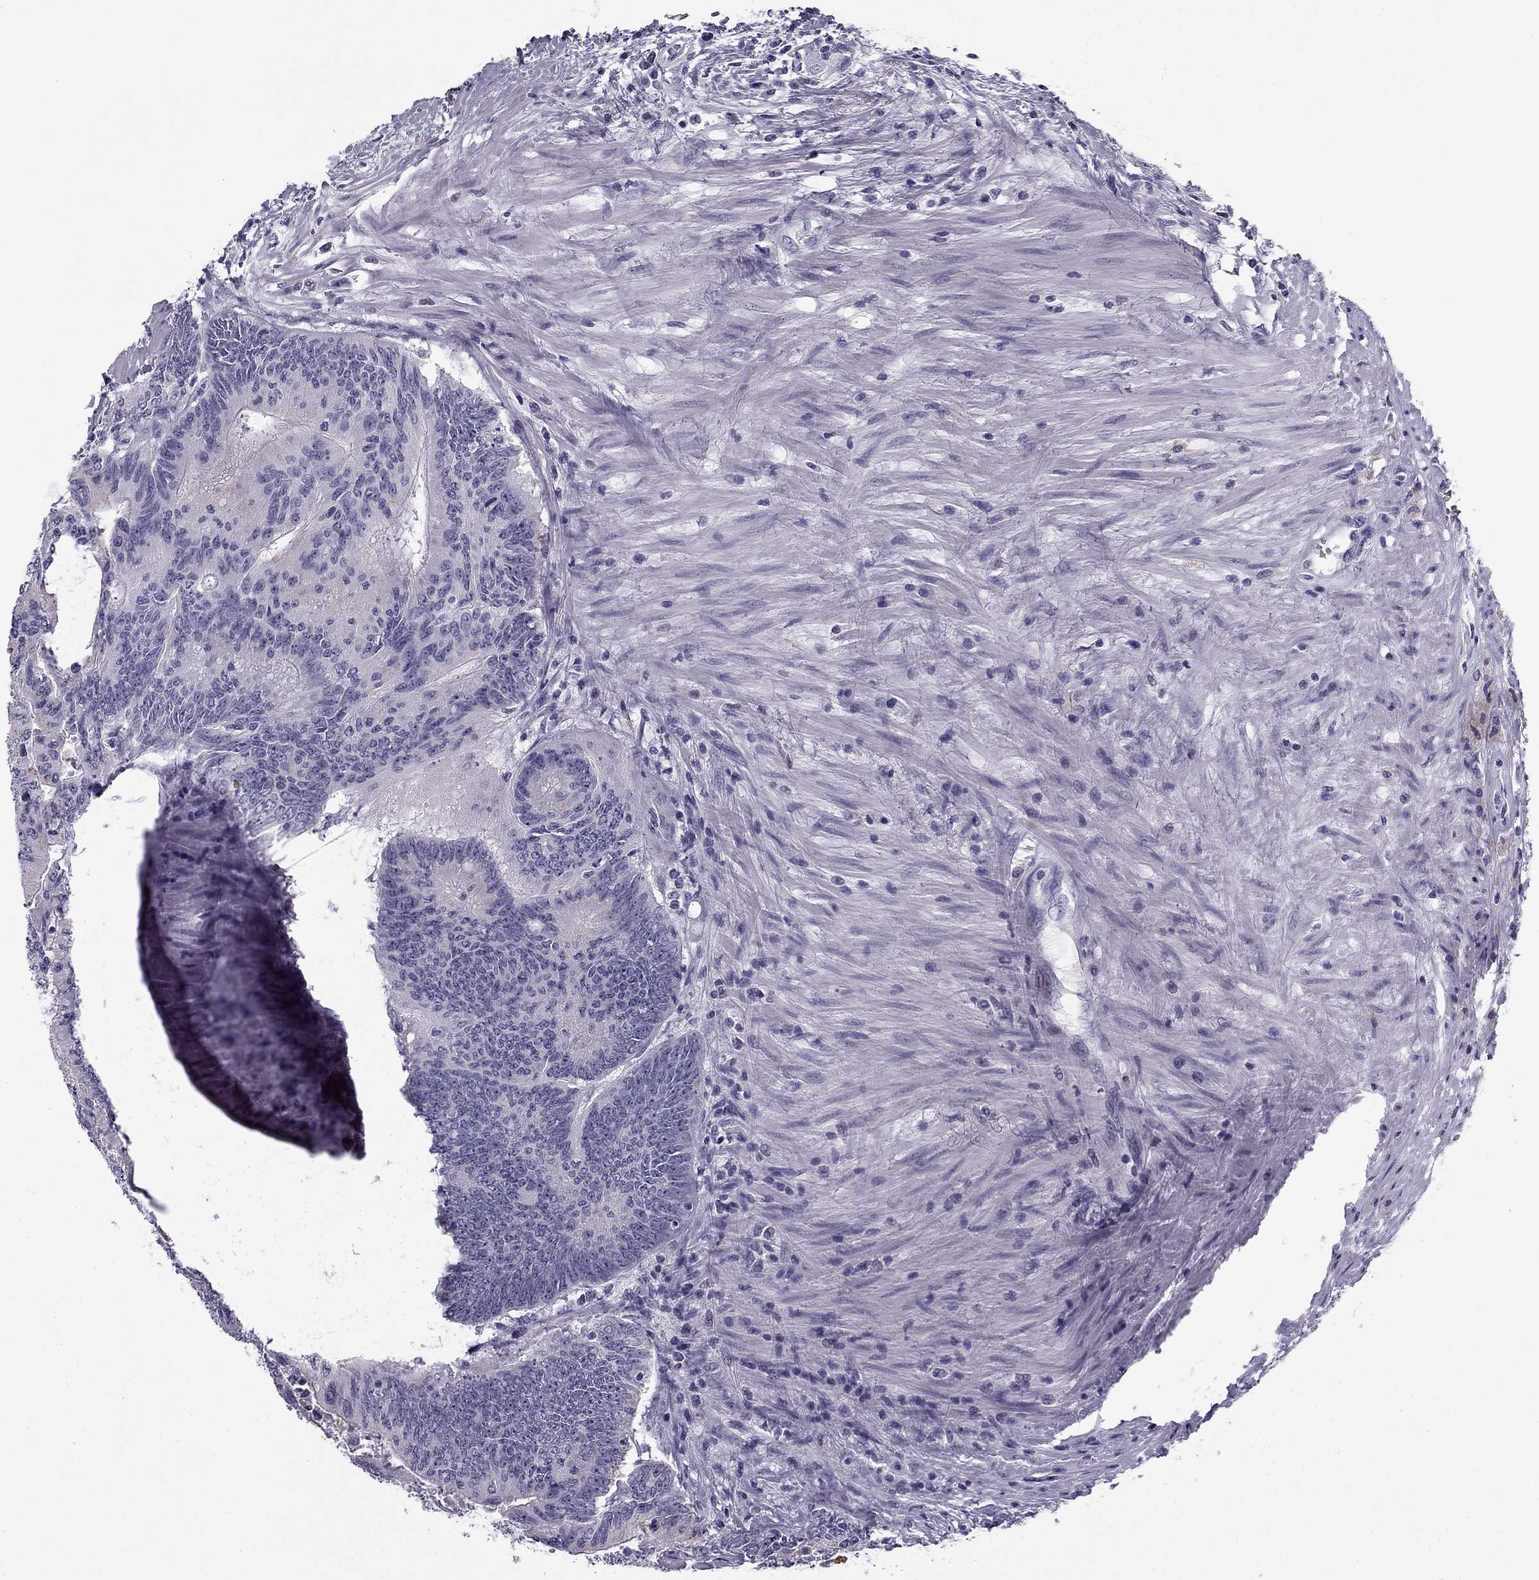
{"staining": {"intensity": "negative", "quantity": "none", "location": "none"}, "tissue": "colorectal cancer", "cell_type": "Tumor cells", "image_type": "cancer", "snomed": [{"axis": "morphology", "description": "Adenocarcinoma, NOS"}, {"axis": "topography", "description": "Rectum"}], "caption": "DAB immunohistochemical staining of human colorectal cancer exhibits no significant expression in tumor cells.", "gene": "MC5R", "patient": {"sex": "male", "age": 59}}